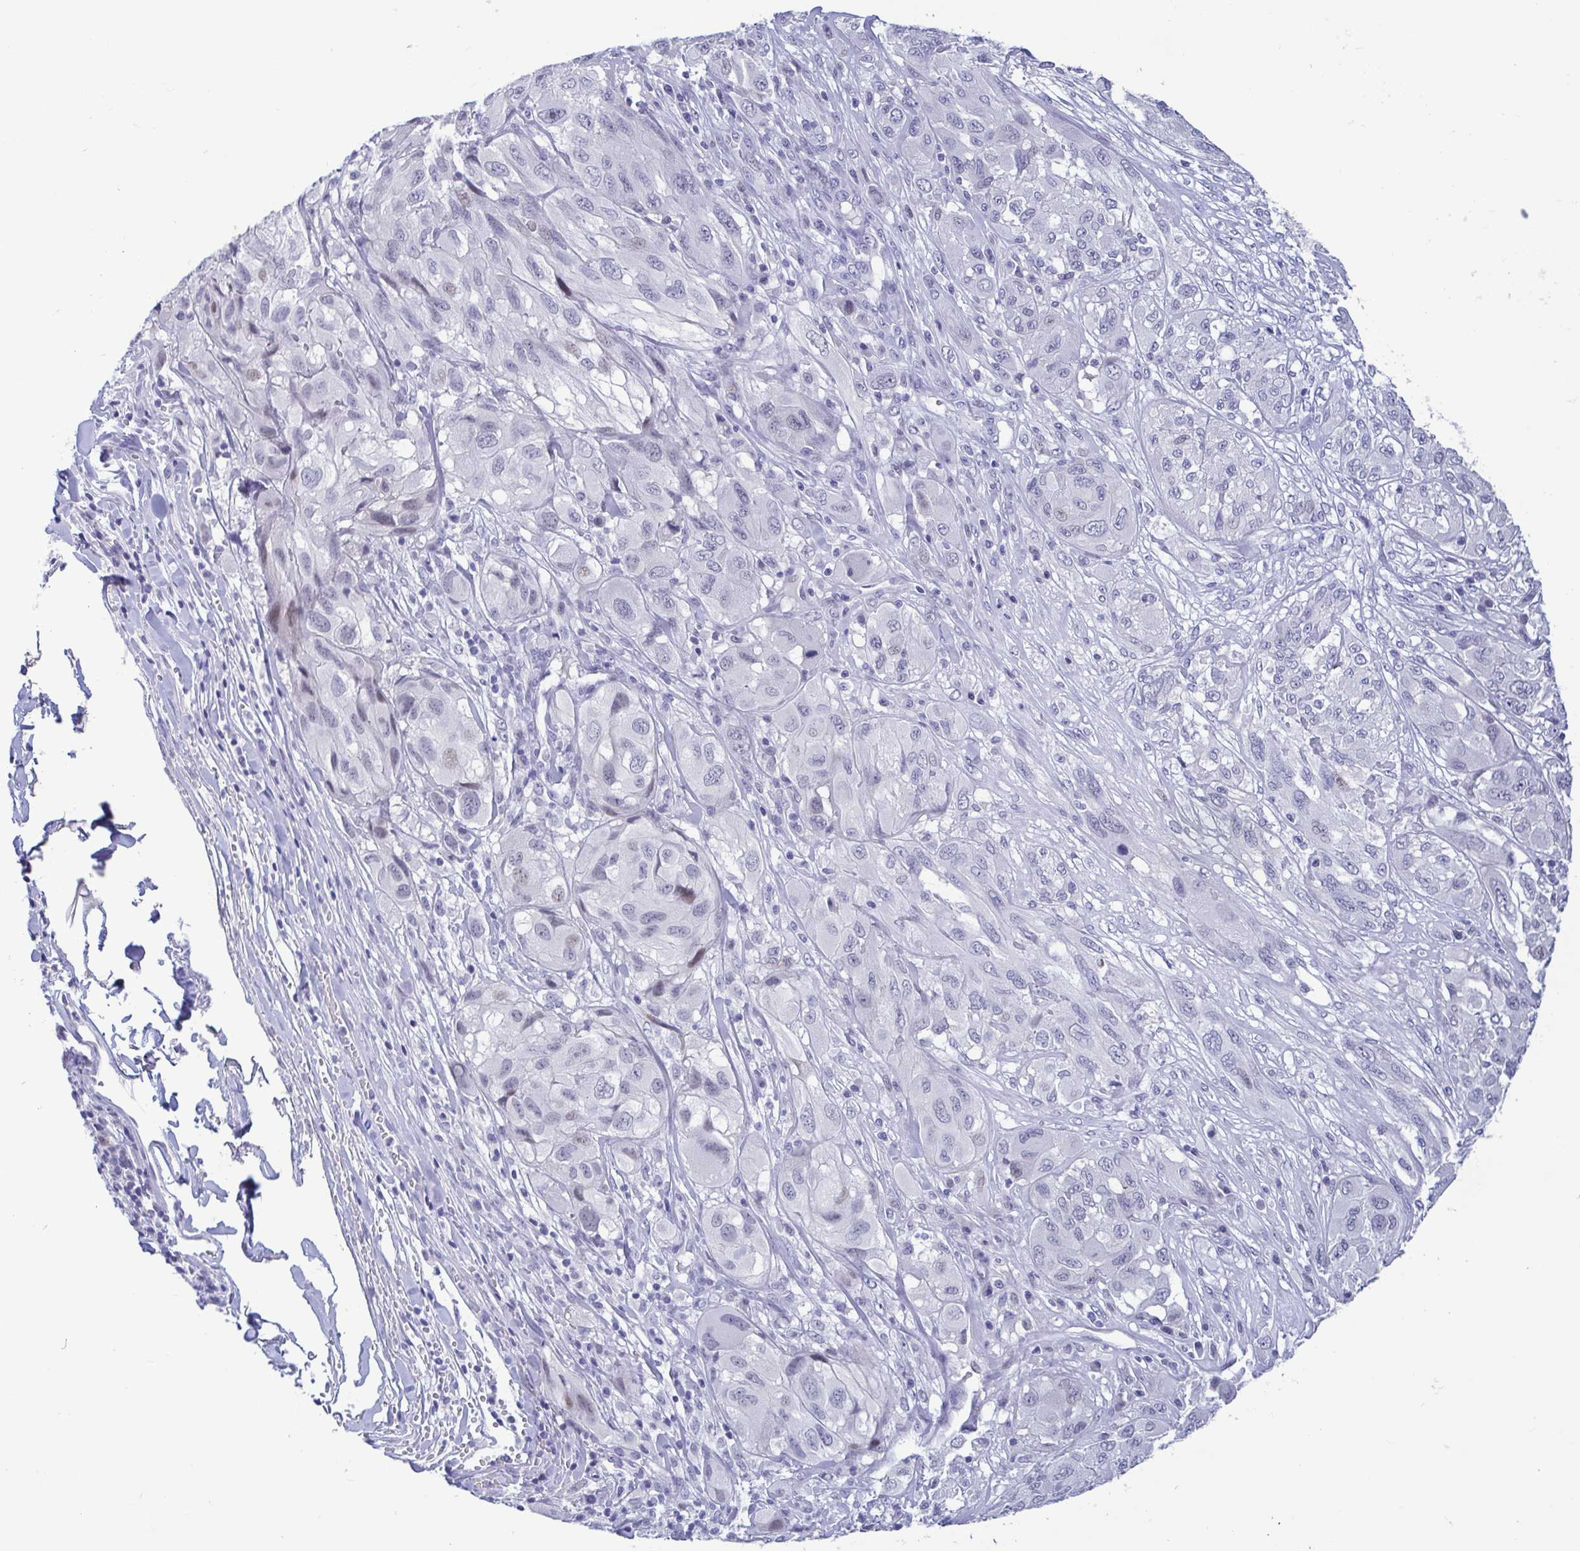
{"staining": {"intensity": "negative", "quantity": "none", "location": "none"}, "tissue": "melanoma", "cell_type": "Tumor cells", "image_type": "cancer", "snomed": [{"axis": "morphology", "description": "Malignant melanoma, NOS"}, {"axis": "topography", "description": "Skin"}], "caption": "Malignant melanoma was stained to show a protein in brown. There is no significant staining in tumor cells. The staining is performed using DAB (3,3'-diaminobenzidine) brown chromogen with nuclei counter-stained in using hematoxylin.", "gene": "PERM1", "patient": {"sex": "female", "age": 91}}